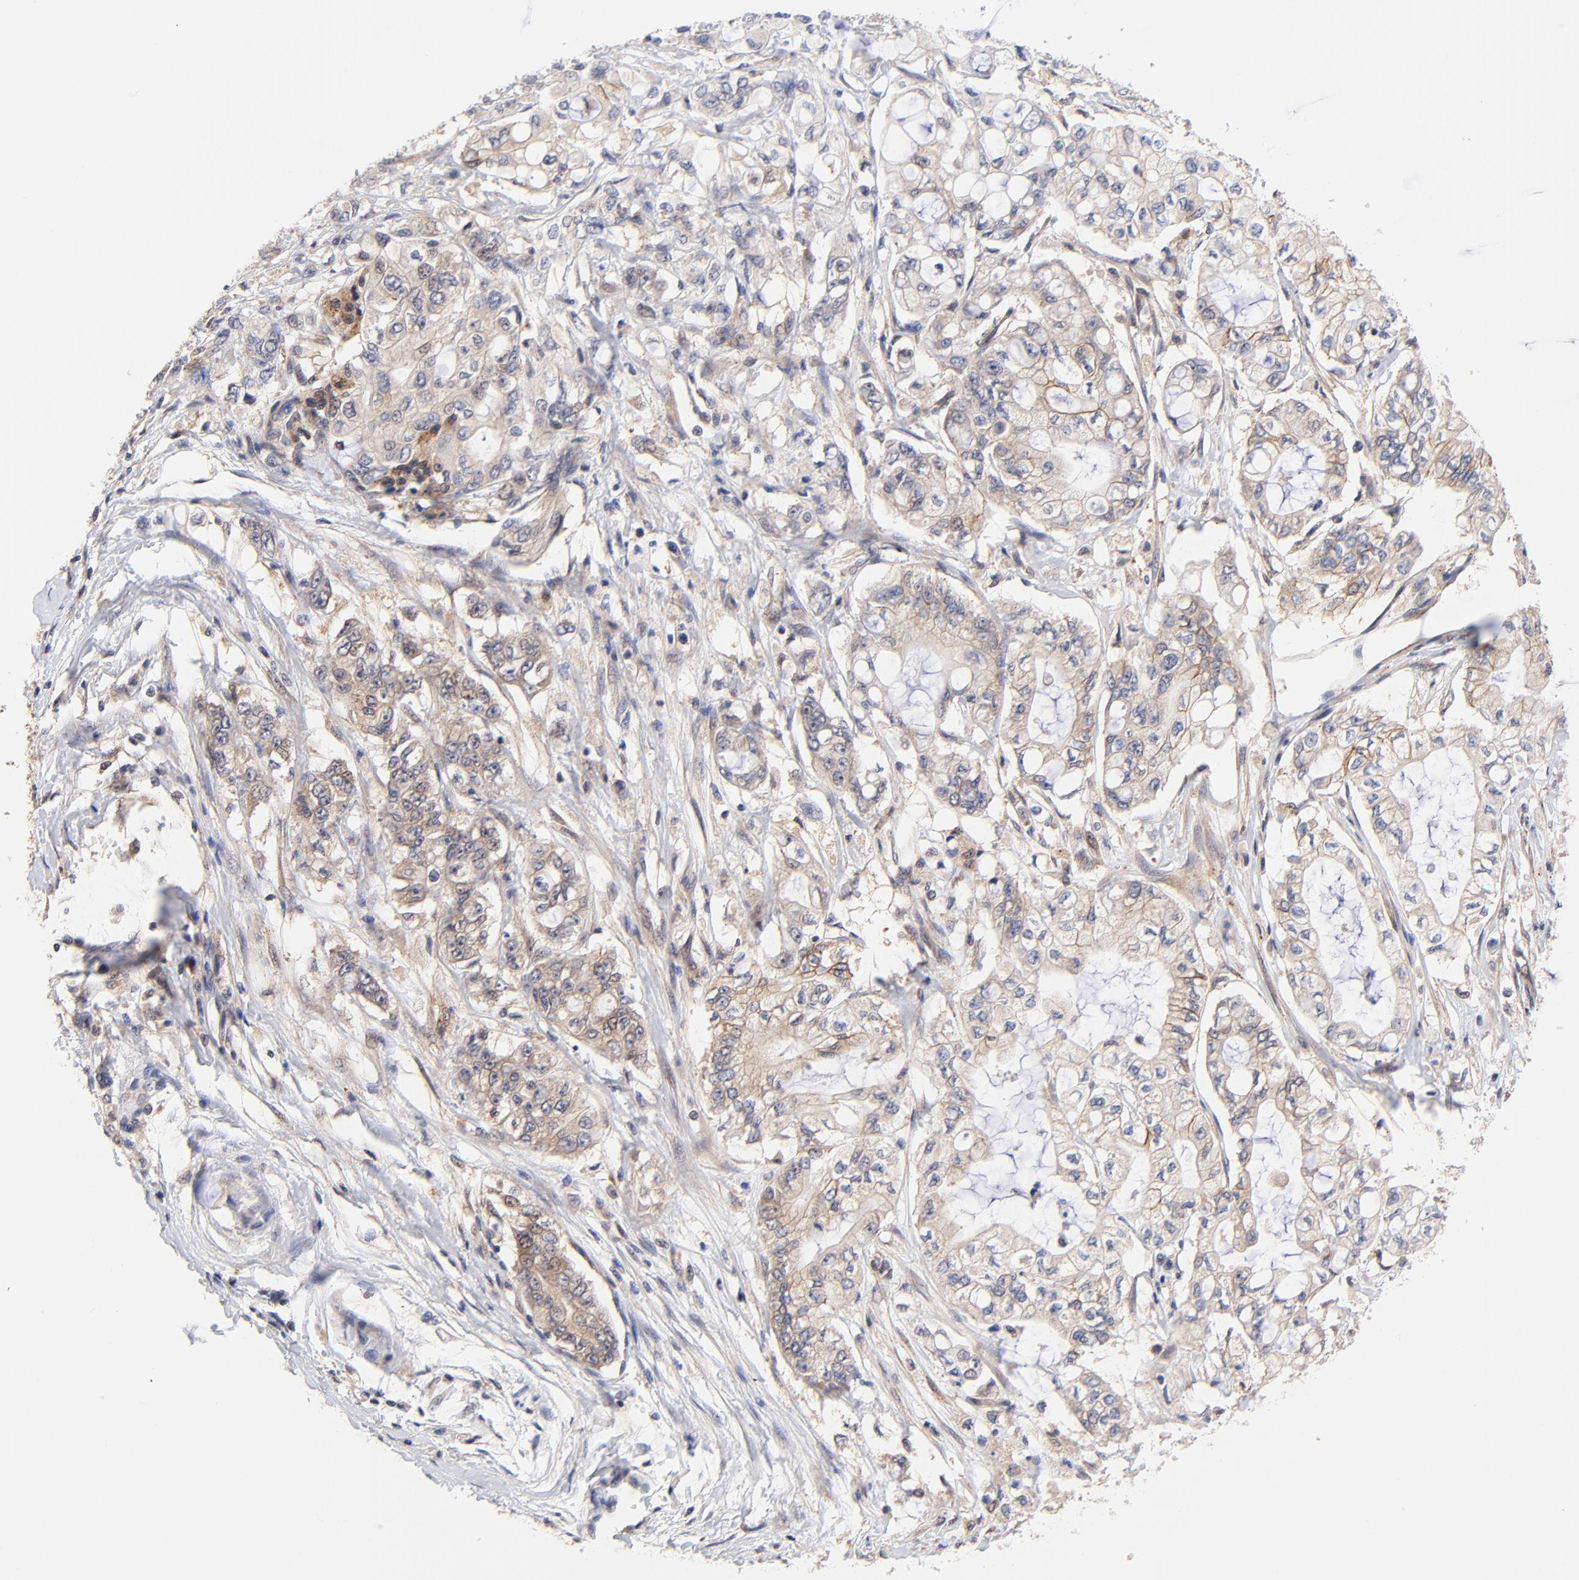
{"staining": {"intensity": "moderate", "quantity": ">75%", "location": "cytoplasmic/membranous"}, "tissue": "pancreatic cancer", "cell_type": "Tumor cells", "image_type": "cancer", "snomed": [{"axis": "morphology", "description": "Adenocarcinoma, NOS"}, {"axis": "topography", "description": "Pancreas"}], "caption": "This is a photomicrograph of immunohistochemistry (IHC) staining of pancreatic adenocarcinoma, which shows moderate staining in the cytoplasmic/membranous of tumor cells.", "gene": "TXNL1", "patient": {"sex": "male", "age": 79}}